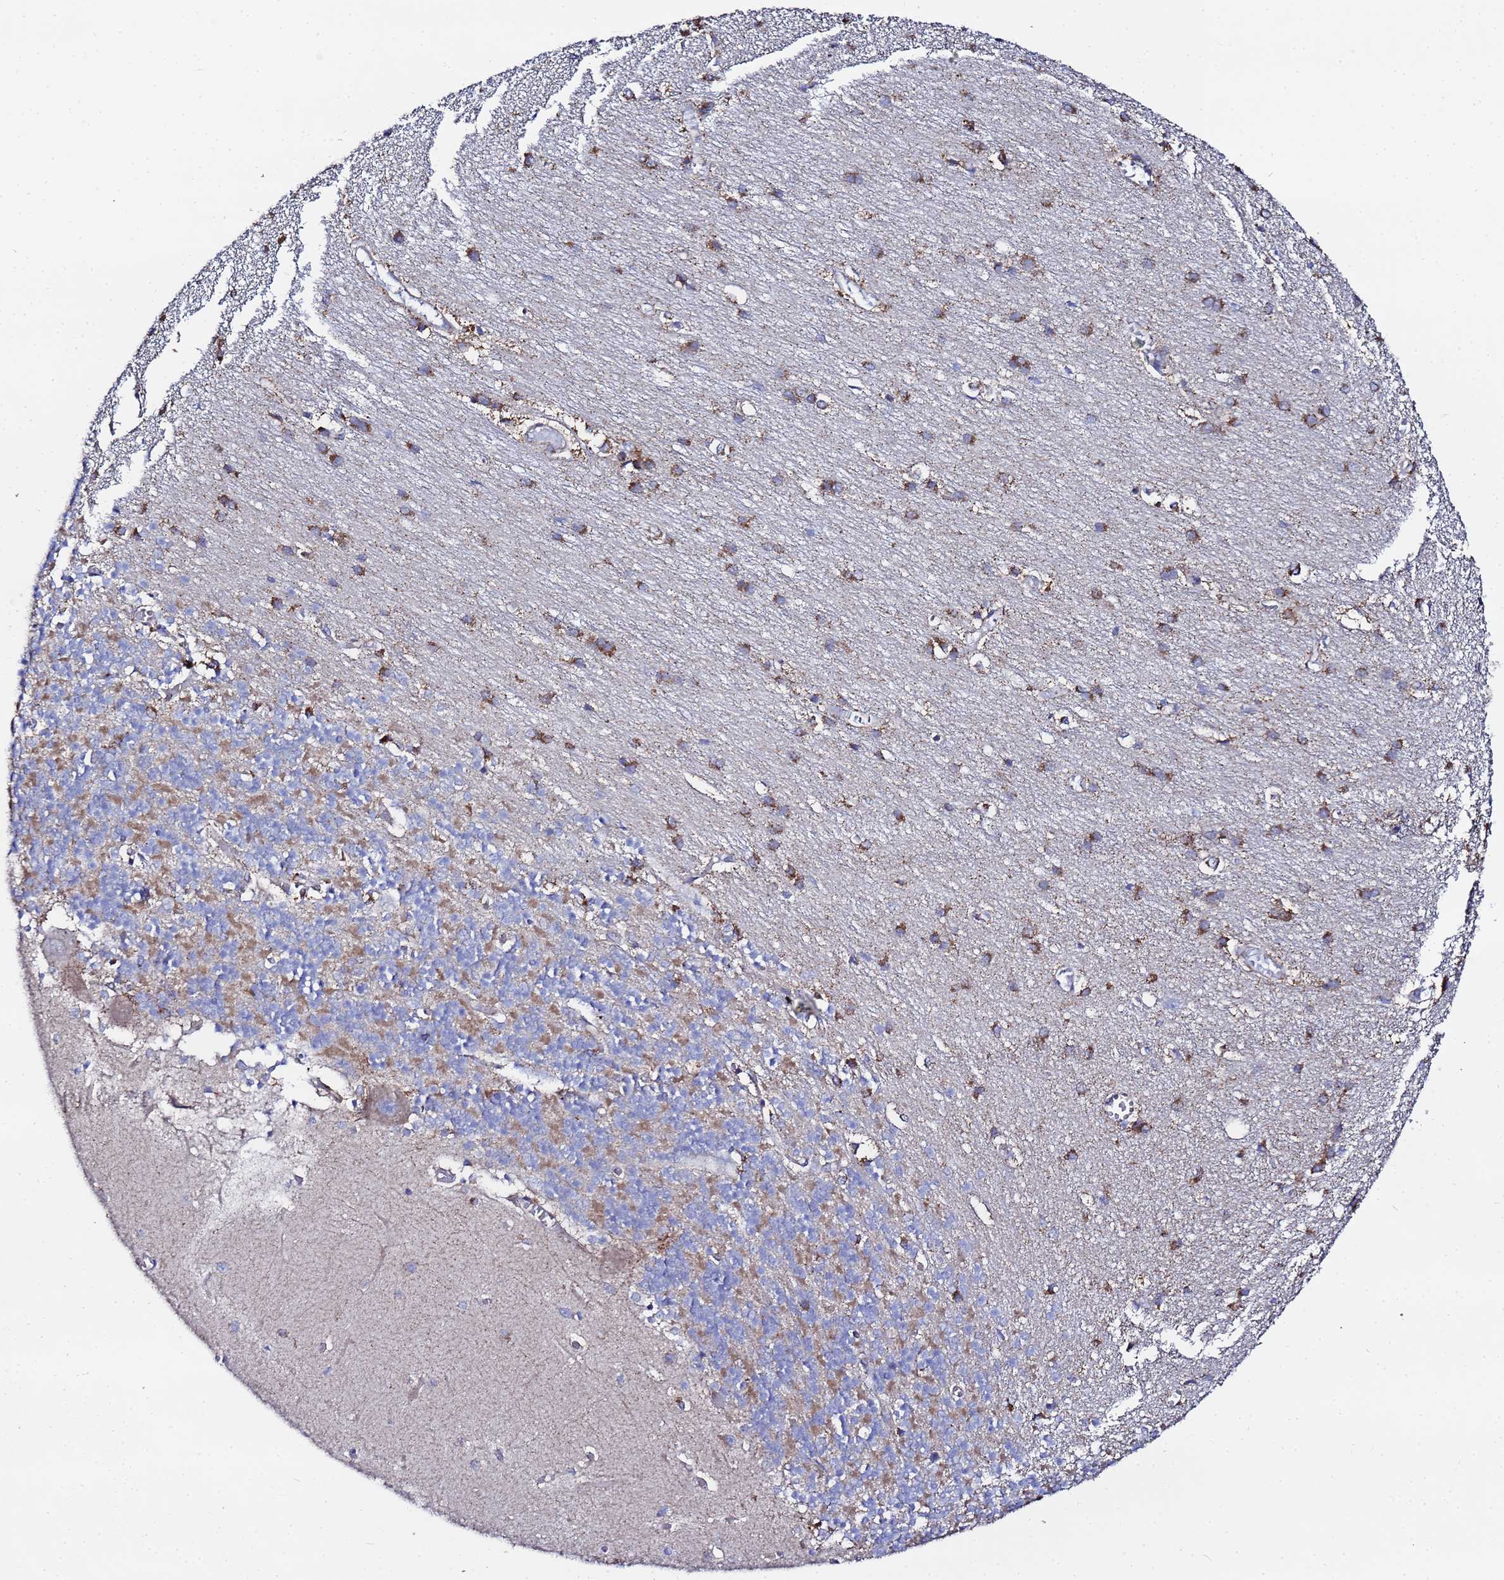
{"staining": {"intensity": "weak", "quantity": "25%-75%", "location": "cytoplasmic/membranous"}, "tissue": "cerebellum", "cell_type": "Cells in granular layer", "image_type": "normal", "snomed": [{"axis": "morphology", "description": "Normal tissue, NOS"}, {"axis": "topography", "description": "Cerebellum"}], "caption": "A histopathology image of cerebellum stained for a protein reveals weak cytoplasmic/membranous brown staining in cells in granular layer. The staining was performed using DAB (3,3'-diaminobenzidine) to visualize the protein expression in brown, while the nuclei were stained in blue with hematoxylin (Magnification: 20x).", "gene": "FAHD2A", "patient": {"sex": "male", "age": 37}}